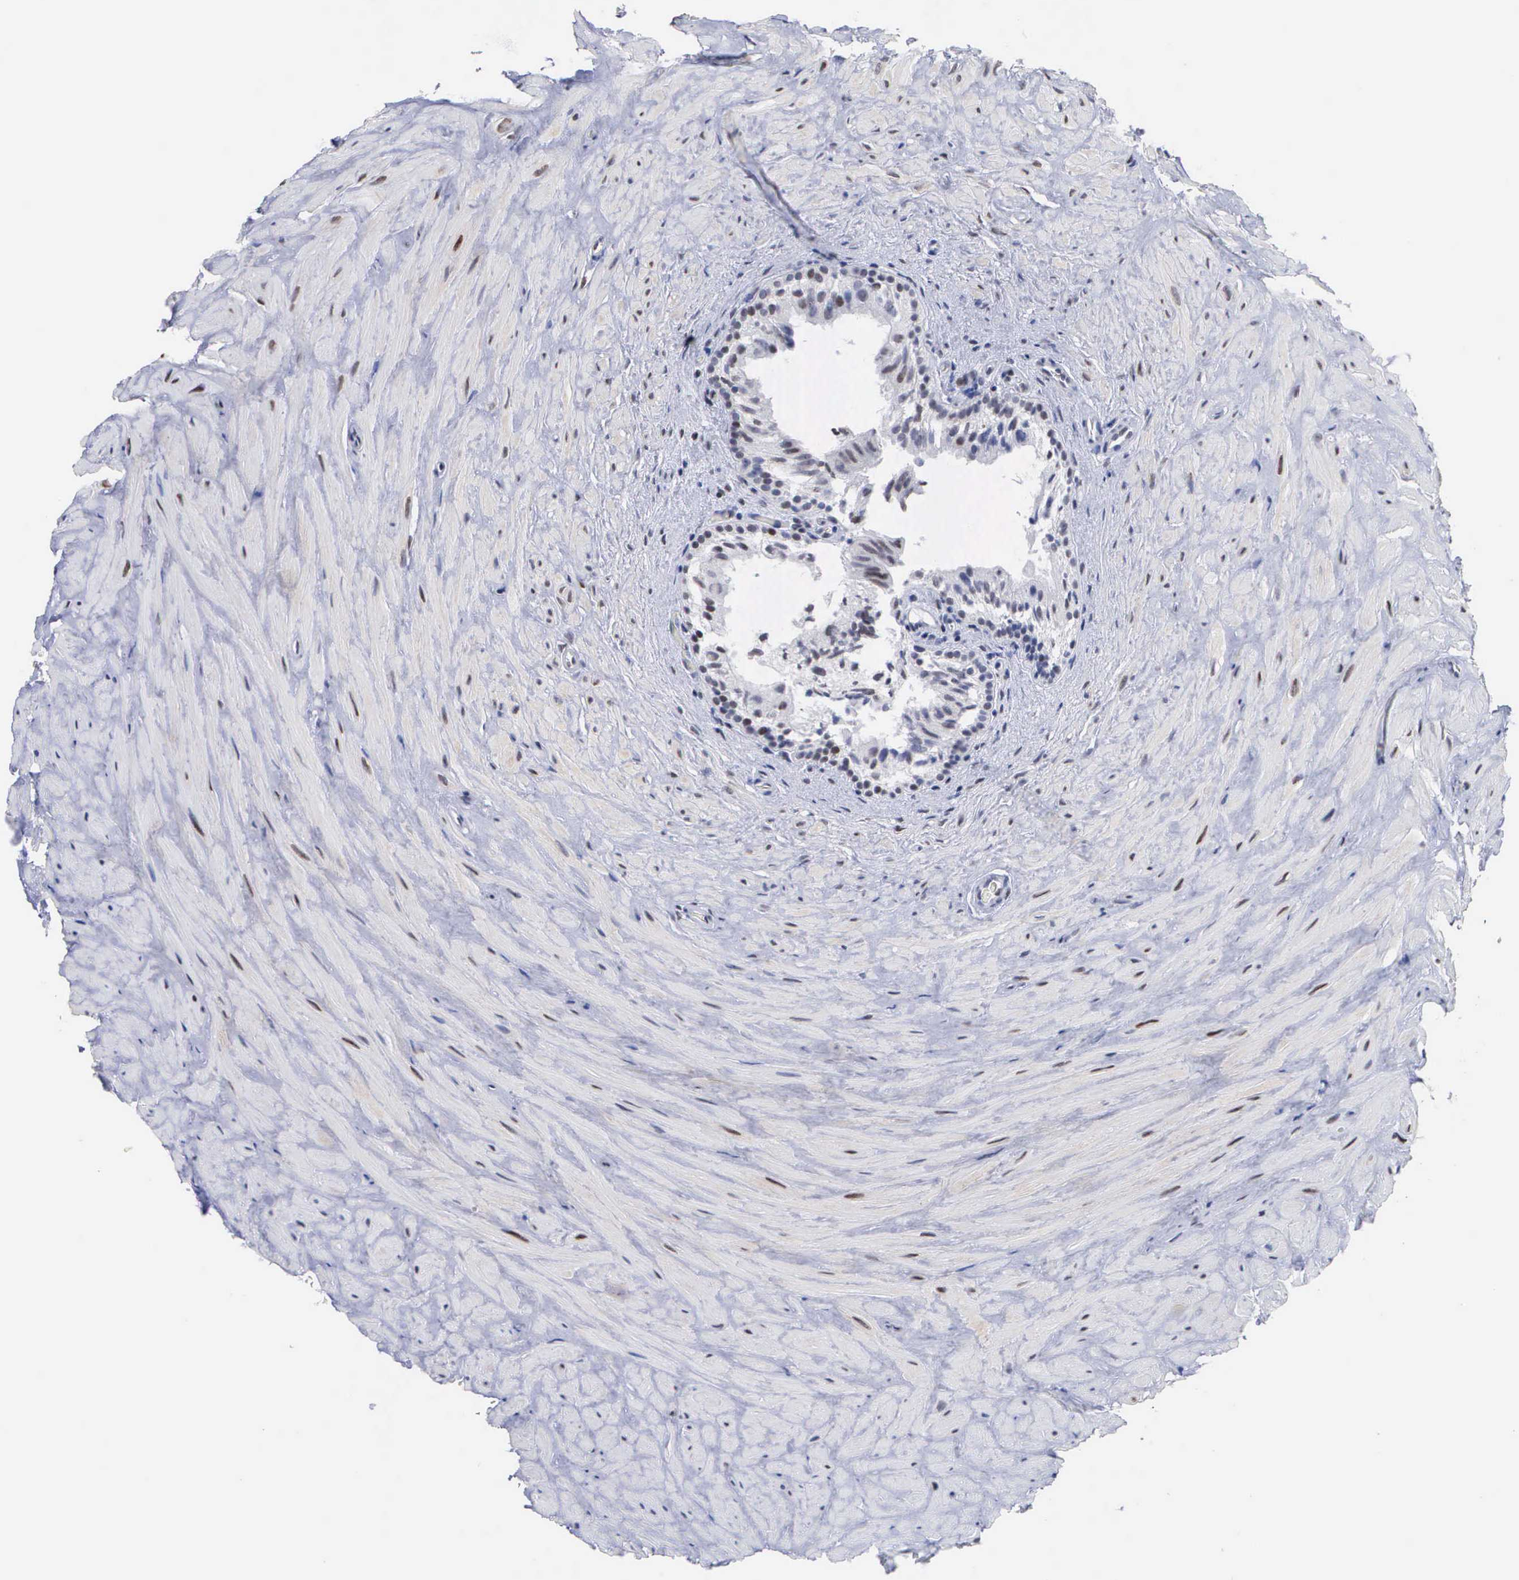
{"staining": {"intensity": "negative", "quantity": "none", "location": "none"}, "tissue": "epididymis", "cell_type": "Glandular cells", "image_type": "normal", "snomed": [{"axis": "morphology", "description": "Normal tissue, NOS"}, {"axis": "topography", "description": "Epididymis"}], "caption": "The image shows no staining of glandular cells in benign epididymis. (DAB (3,3'-diaminobenzidine) immunohistochemistry (IHC), high magnification).", "gene": "SPIN3", "patient": {"sex": "male", "age": 35}}